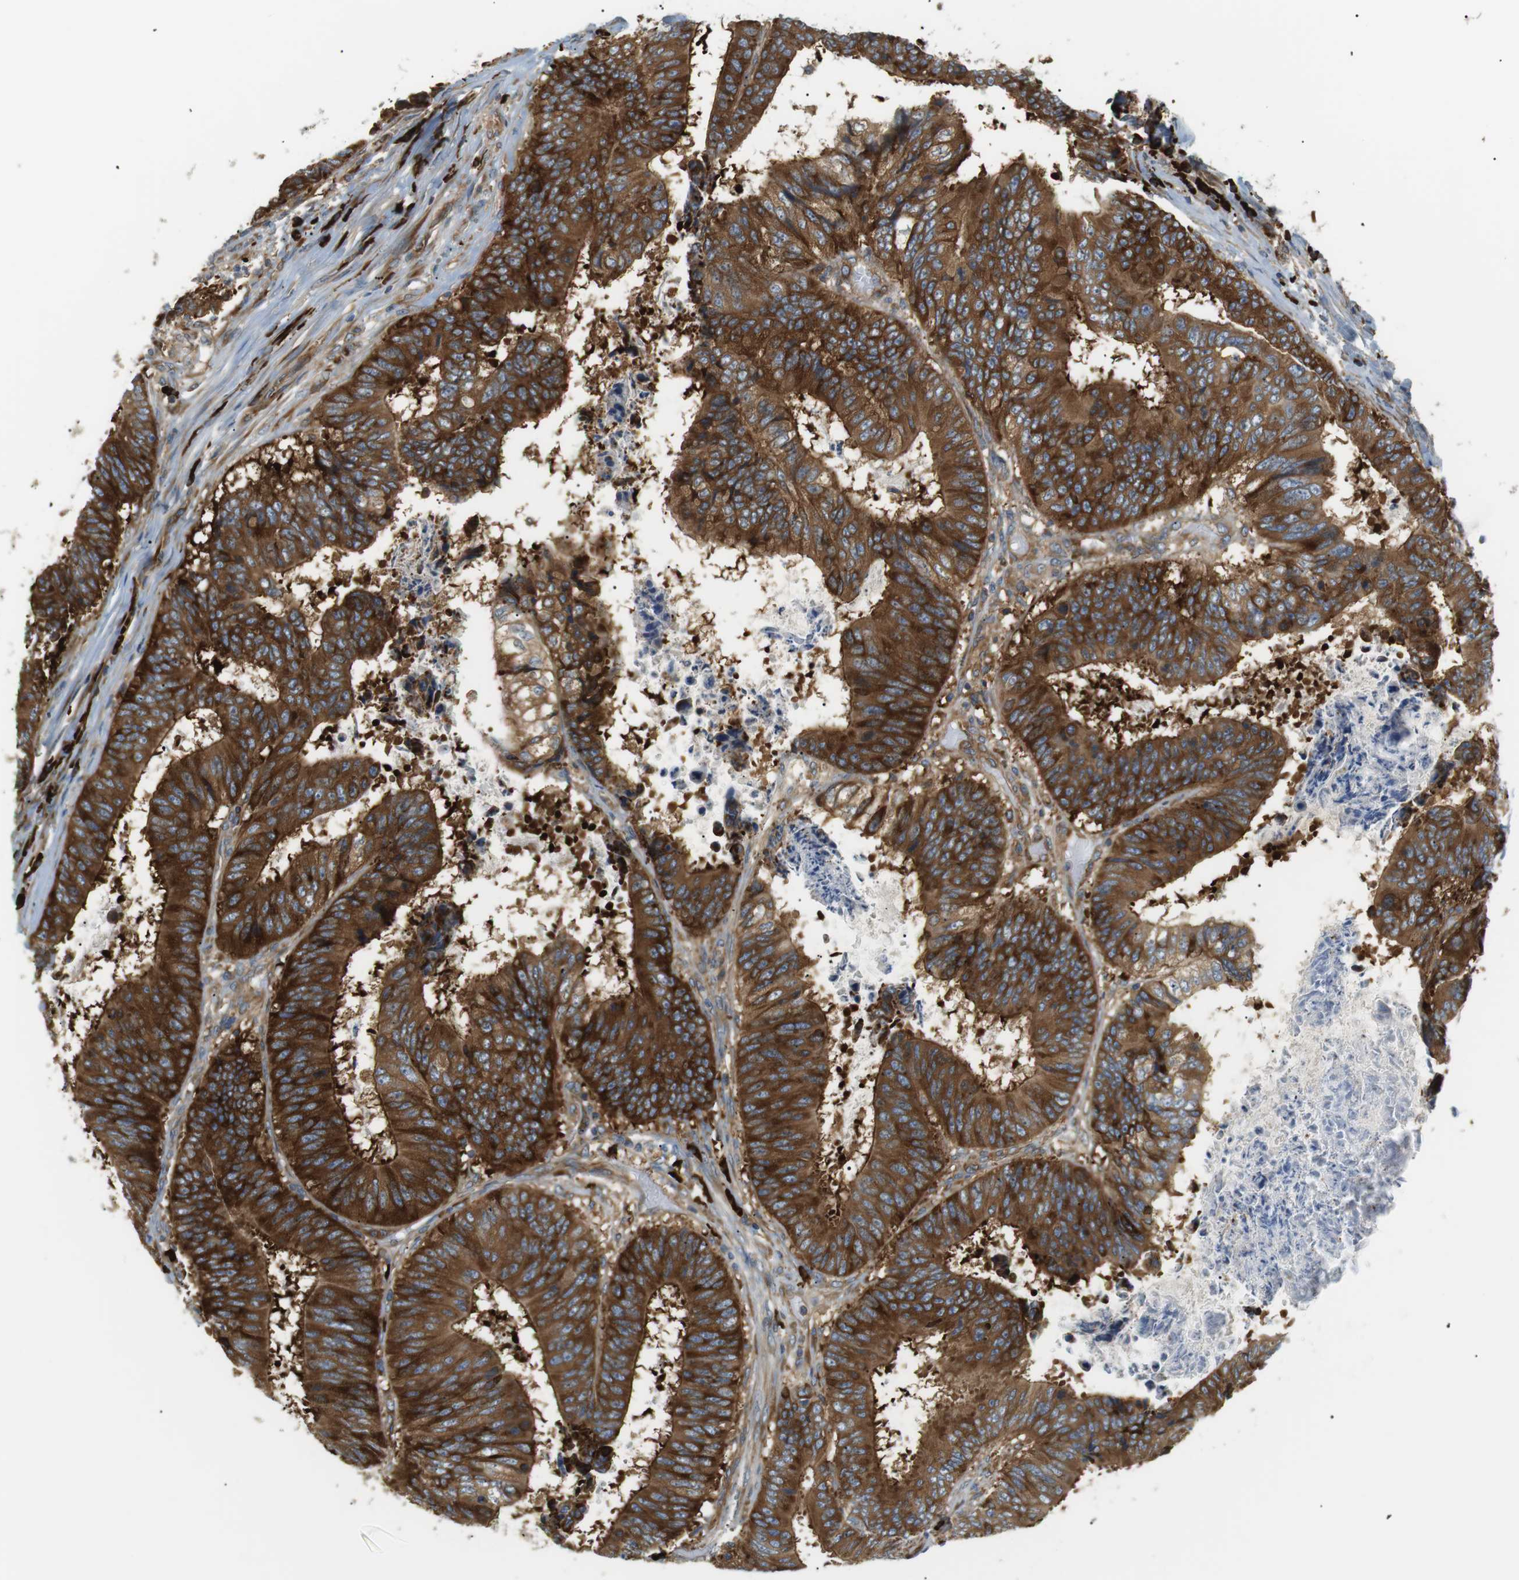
{"staining": {"intensity": "strong", "quantity": ">75%", "location": "cytoplasmic/membranous"}, "tissue": "colorectal cancer", "cell_type": "Tumor cells", "image_type": "cancer", "snomed": [{"axis": "morphology", "description": "Adenocarcinoma, NOS"}, {"axis": "topography", "description": "Rectum"}], "caption": "Immunohistochemical staining of colorectal adenocarcinoma shows strong cytoplasmic/membranous protein staining in about >75% of tumor cells.", "gene": "TMEM200A", "patient": {"sex": "male", "age": 72}}